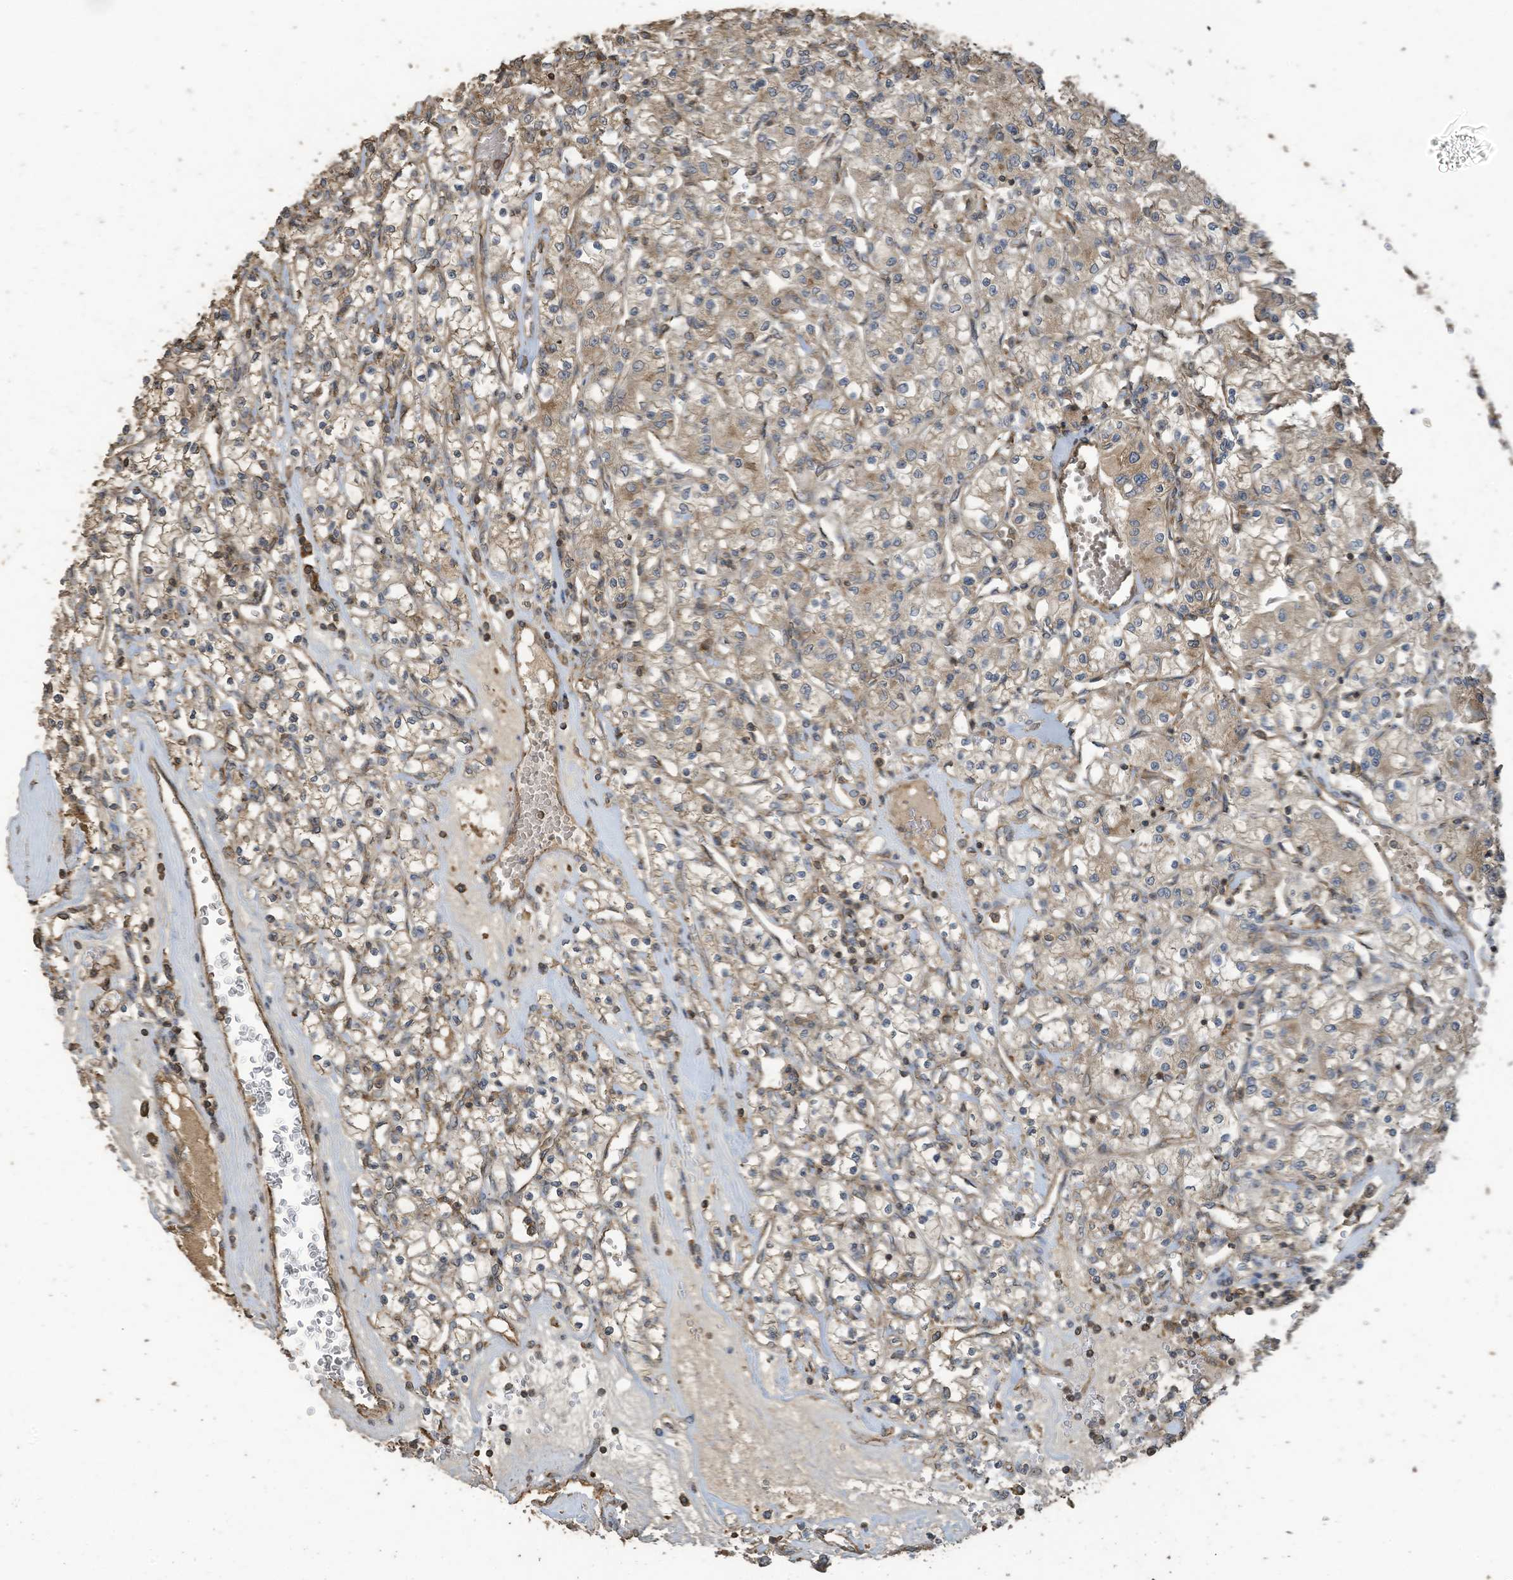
{"staining": {"intensity": "weak", "quantity": ">75%", "location": "cytoplasmic/membranous"}, "tissue": "renal cancer", "cell_type": "Tumor cells", "image_type": "cancer", "snomed": [{"axis": "morphology", "description": "Adenocarcinoma, NOS"}, {"axis": "topography", "description": "Kidney"}], "caption": "A brown stain shows weak cytoplasmic/membranous expression of a protein in human renal cancer (adenocarcinoma) tumor cells. (DAB (3,3'-diaminobenzidine) IHC, brown staining for protein, blue staining for nuclei).", "gene": "COX10", "patient": {"sex": "female", "age": 59}}